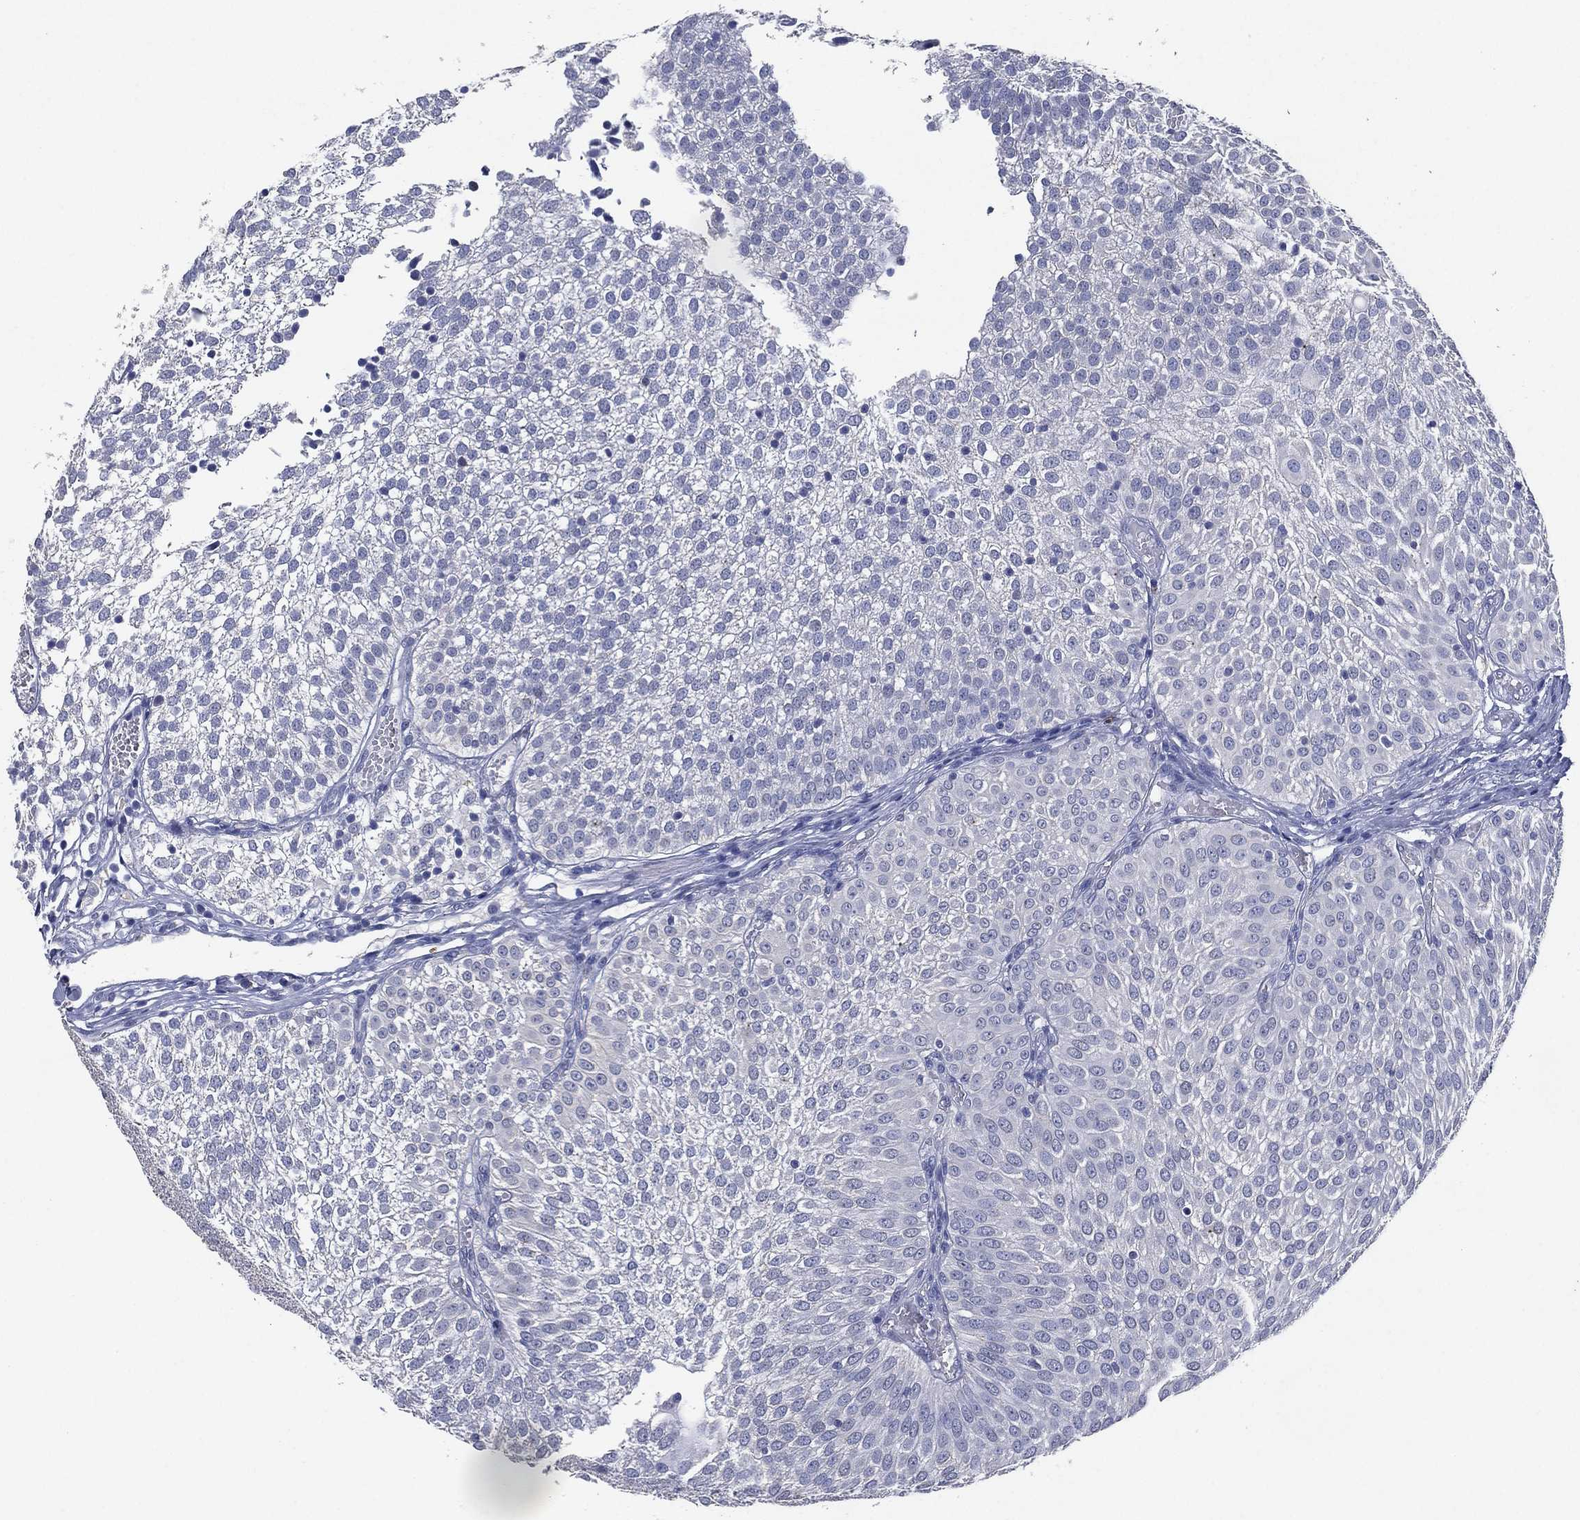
{"staining": {"intensity": "negative", "quantity": "none", "location": "none"}, "tissue": "urothelial cancer", "cell_type": "Tumor cells", "image_type": "cancer", "snomed": [{"axis": "morphology", "description": "Urothelial carcinoma, Low grade"}, {"axis": "topography", "description": "Urinary bladder"}], "caption": "DAB (3,3'-diaminobenzidine) immunohistochemical staining of urothelial carcinoma (low-grade) demonstrates no significant expression in tumor cells.", "gene": "FSCN2", "patient": {"sex": "male", "age": 52}}